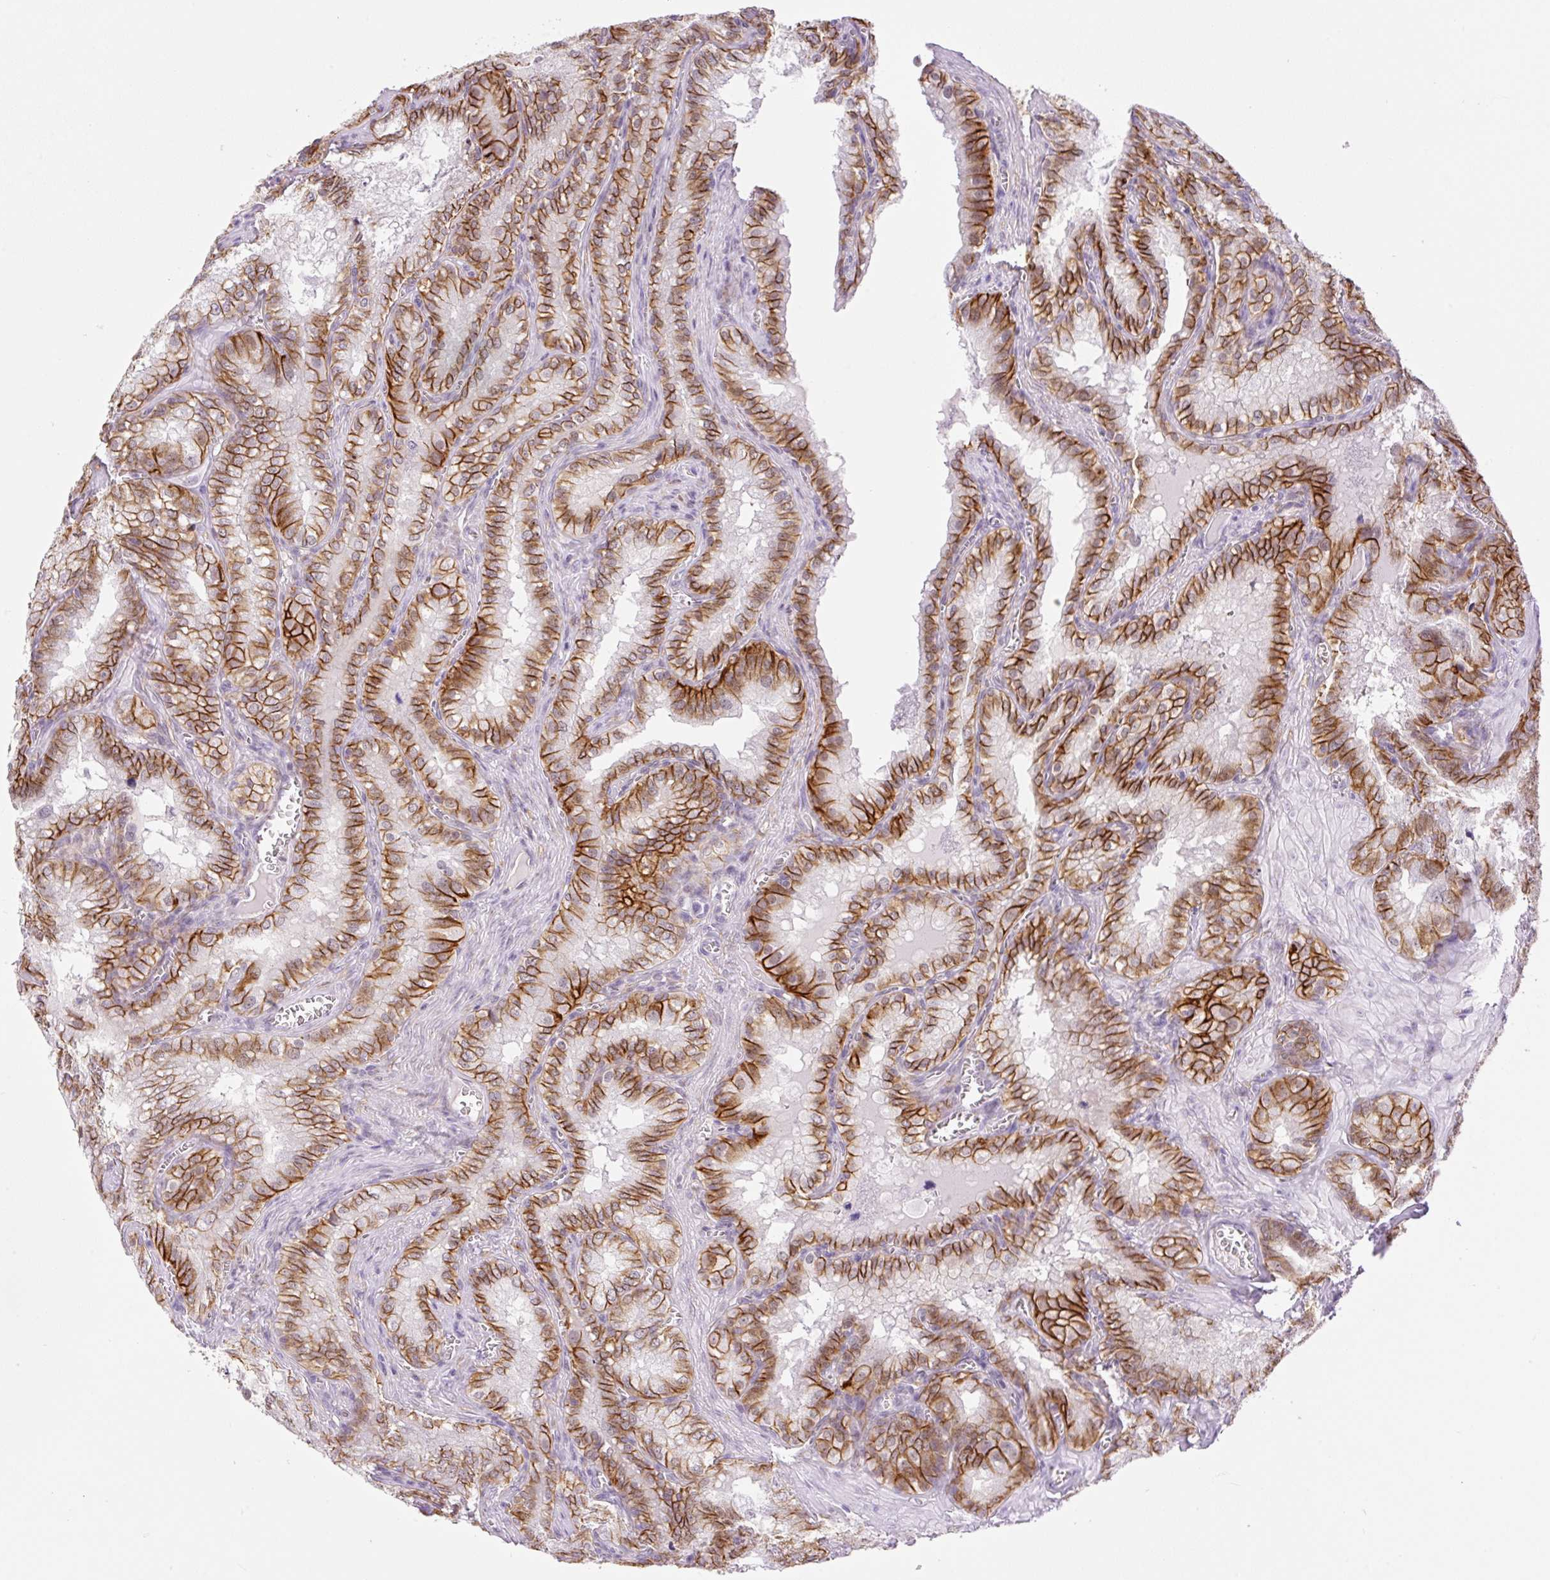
{"staining": {"intensity": "strong", "quantity": ">75%", "location": "cytoplasmic/membranous"}, "tissue": "seminal vesicle", "cell_type": "Glandular cells", "image_type": "normal", "snomed": [{"axis": "morphology", "description": "Normal tissue, NOS"}, {"axis": "topography", "description": "Seminal veicle"}], "caption": "Glandular cells exhibit high levels of strong cytoplasmic/membranous positivity in approximately >75% of cells in benign human seminal vesicle.", "gene": "PALM3", "patient": {"sex": "male", "age": 47}}